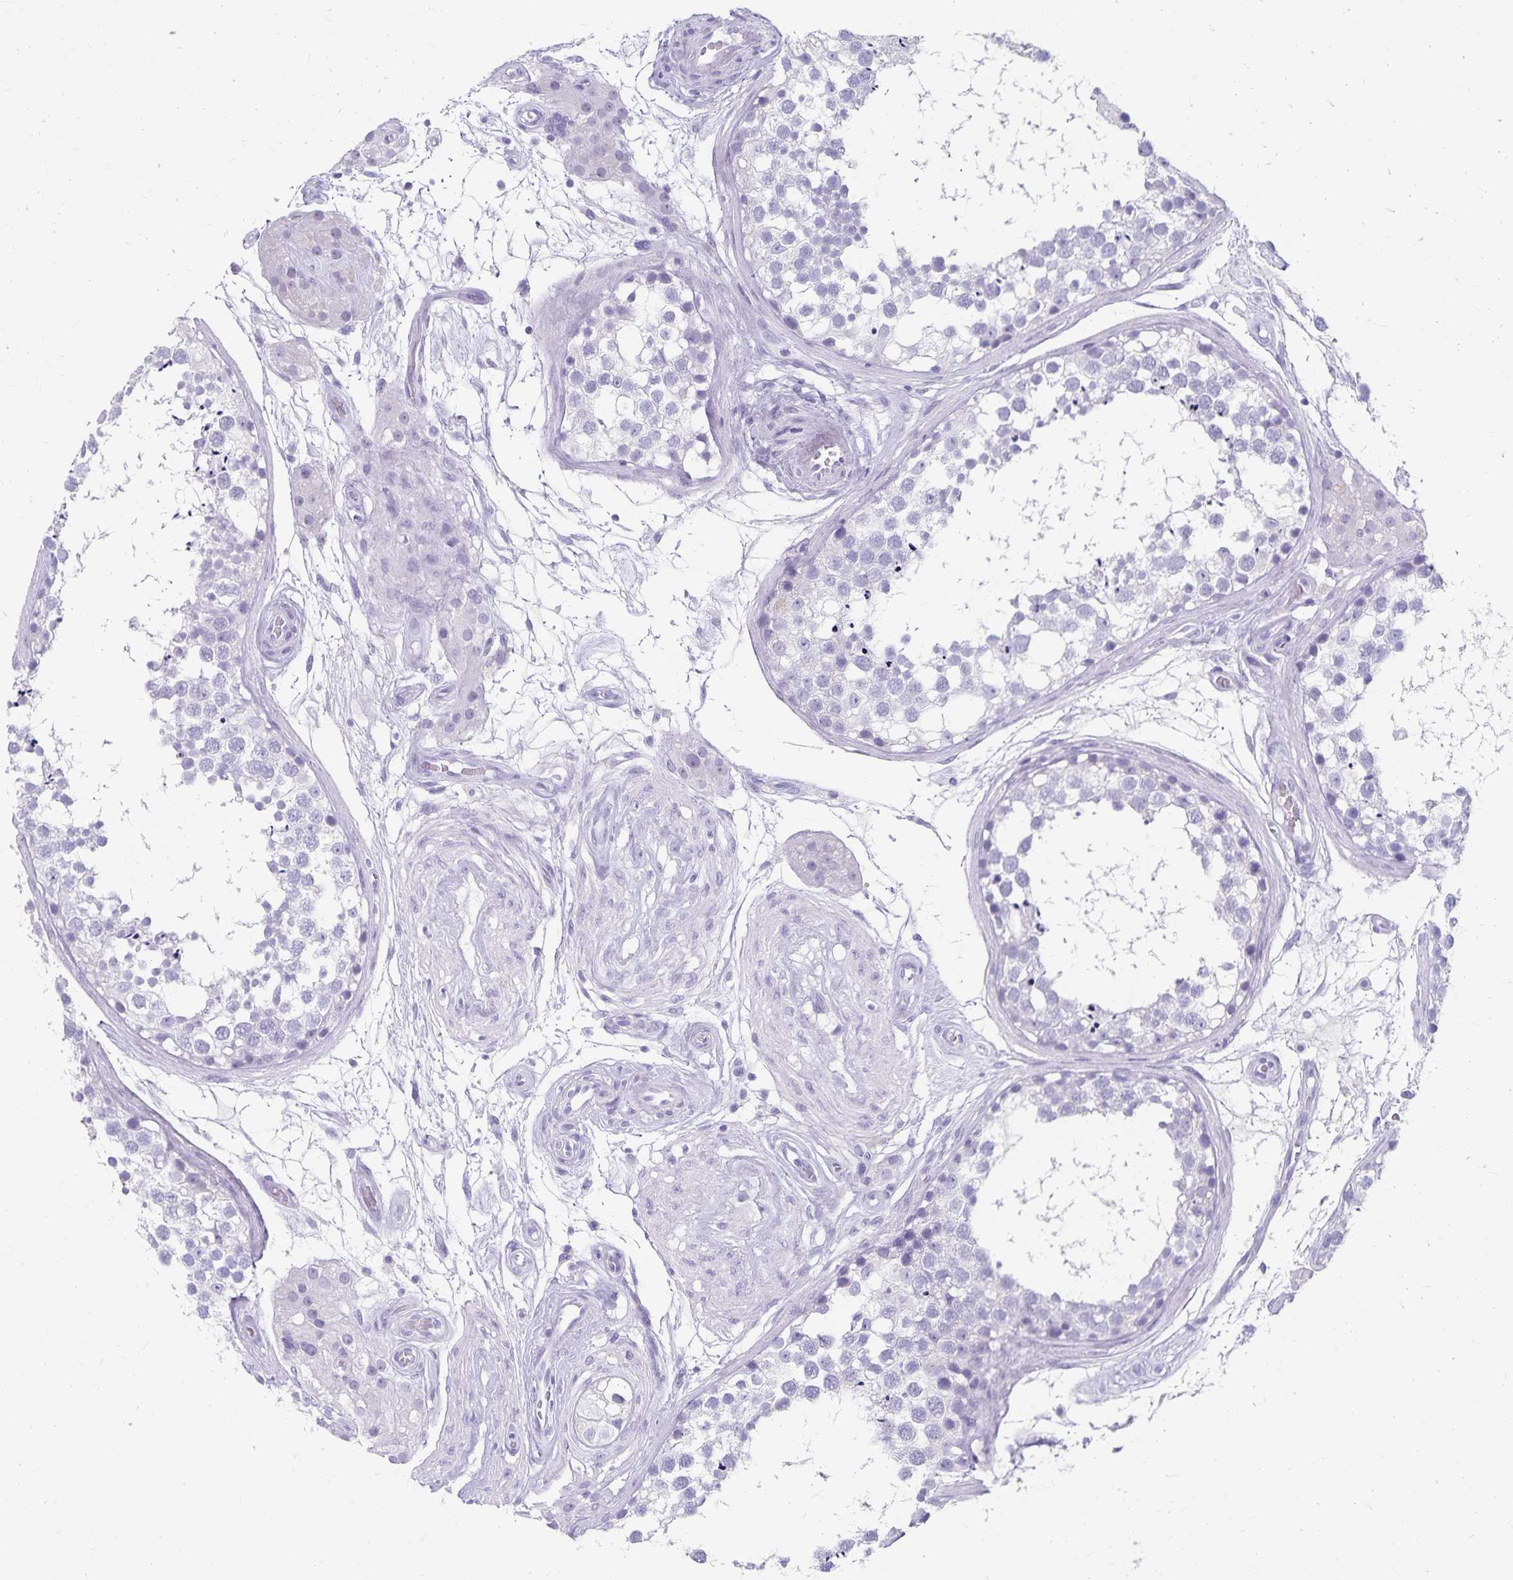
{"staining": {"intensity": "negative", "quantity": "none", "location": "none"}, "tissue": "testis", "cell_type": "Cells in seminiferous ducts", "image_type": "normal", "snomed": [{"axis": "morphology", "description": "Normal tissue, NOS"}, {"axis": "morphology", "description": "Seminoma, NOS"}, {"axis": "topography", "description": "Testis"}], "caption": "High power microscopy micrograph of an immunohistochemistry (IHC) photomicrograph of normal testis, revealing no significant staining in cells in seminiferous ducts. The staining was performed using DAB to visualize the protein expression in brown, while the nuclei were stained in blue with hematoxylin (Magnification: 20x).", "gene": "GPBAR1", "patient": {"sex": "male", "age": 65}}